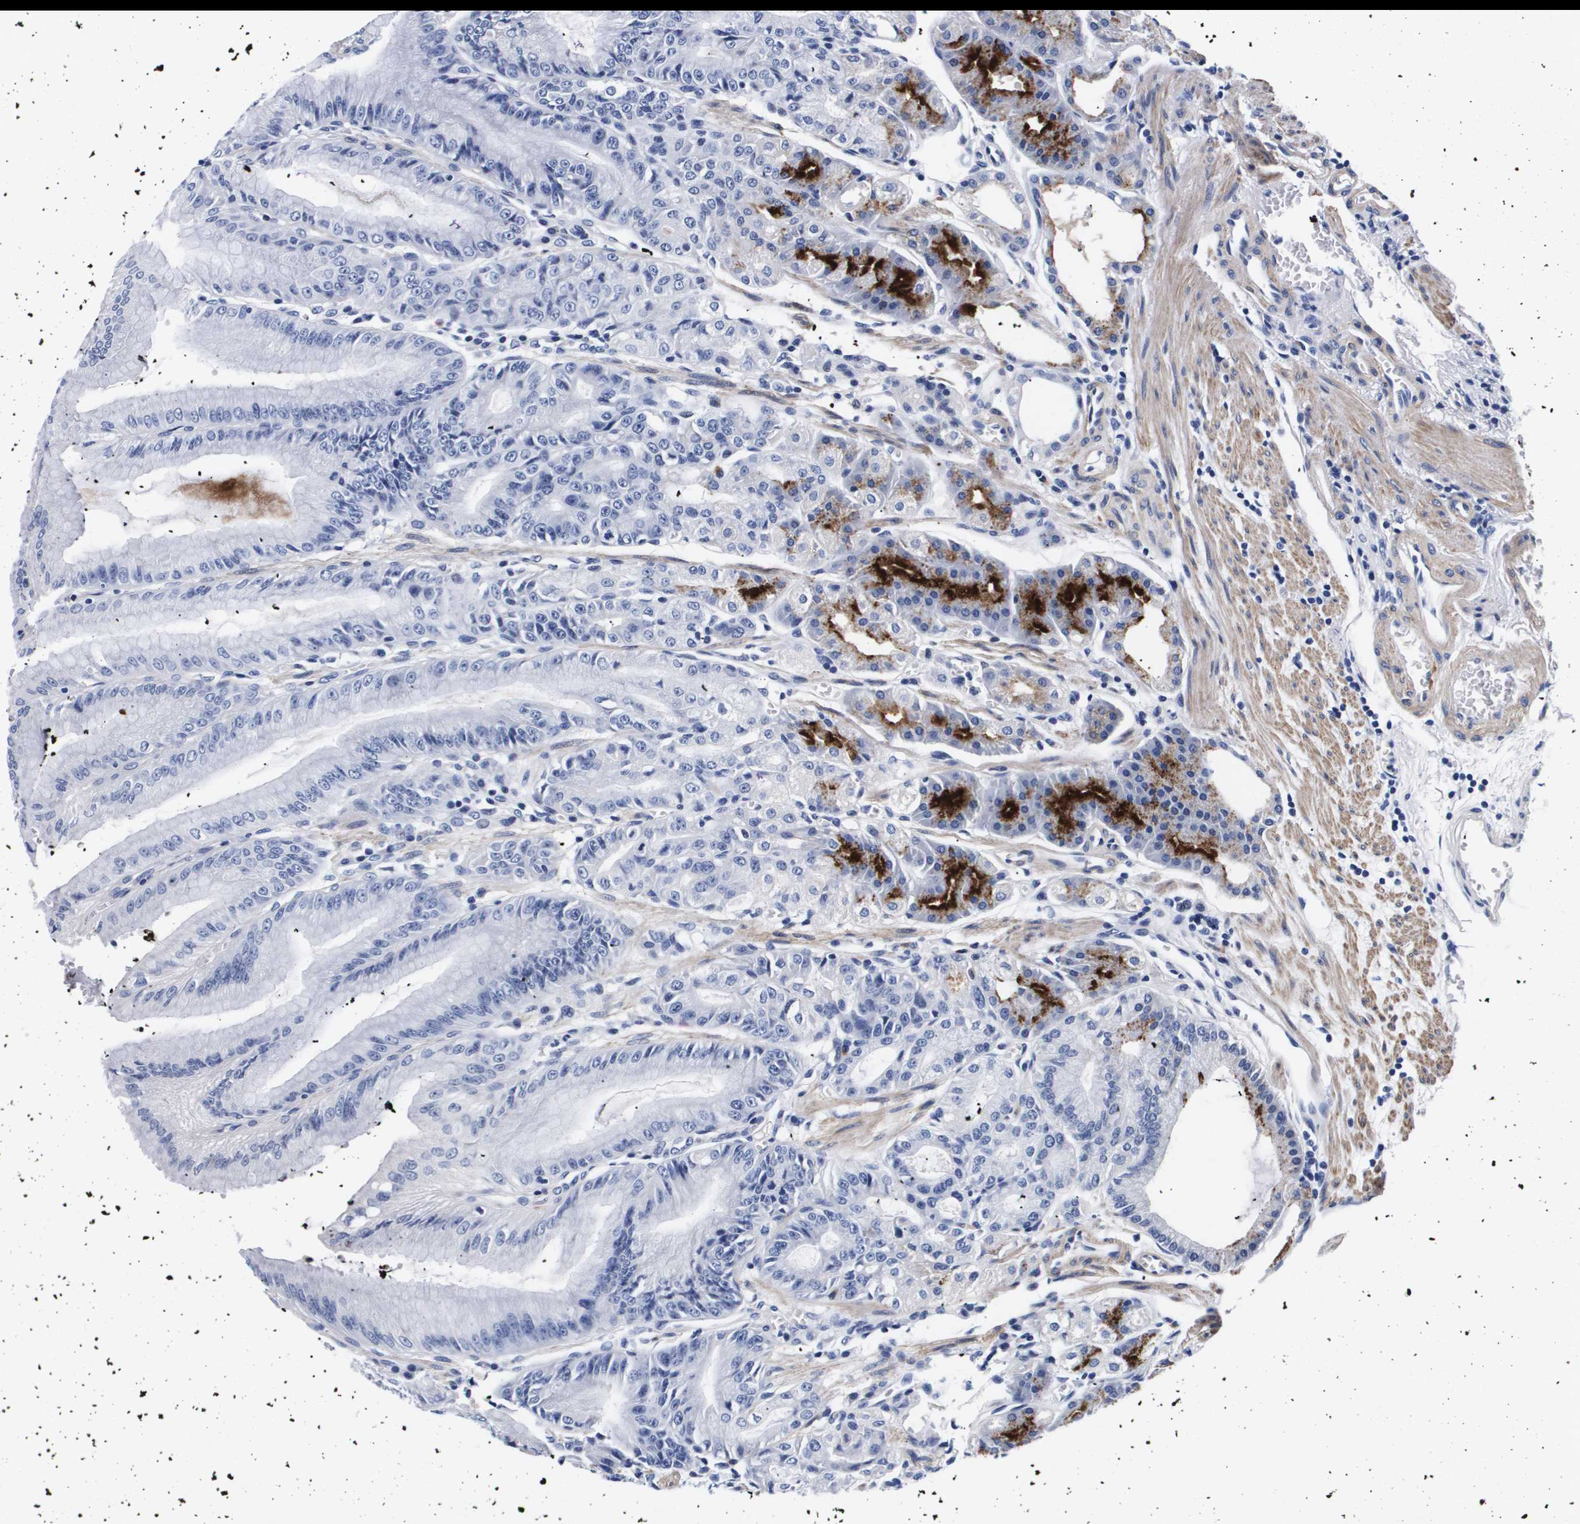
{"staining": {"intensity": "strong", "quantity": "<25%", "location": "cytoplasmic/membranous"}, "tissue": "stomach", "cell_type": "Glandular cells", "image_type": "normal", "snomed": [{"axis": "morphology", "description": "Normal tissue, NOS"}, {"axis": "topography", "description": "Stomach, lower"}], "caption": "High-power microscopy captured an immunohistochemistry photomicrograph of unremarkable stomach, revealing strong cytoplasmic/membranous expression in approximately <25% of glandular cells.", "gene": "SHD", "patient": {"sex": "male", "age": 71}}